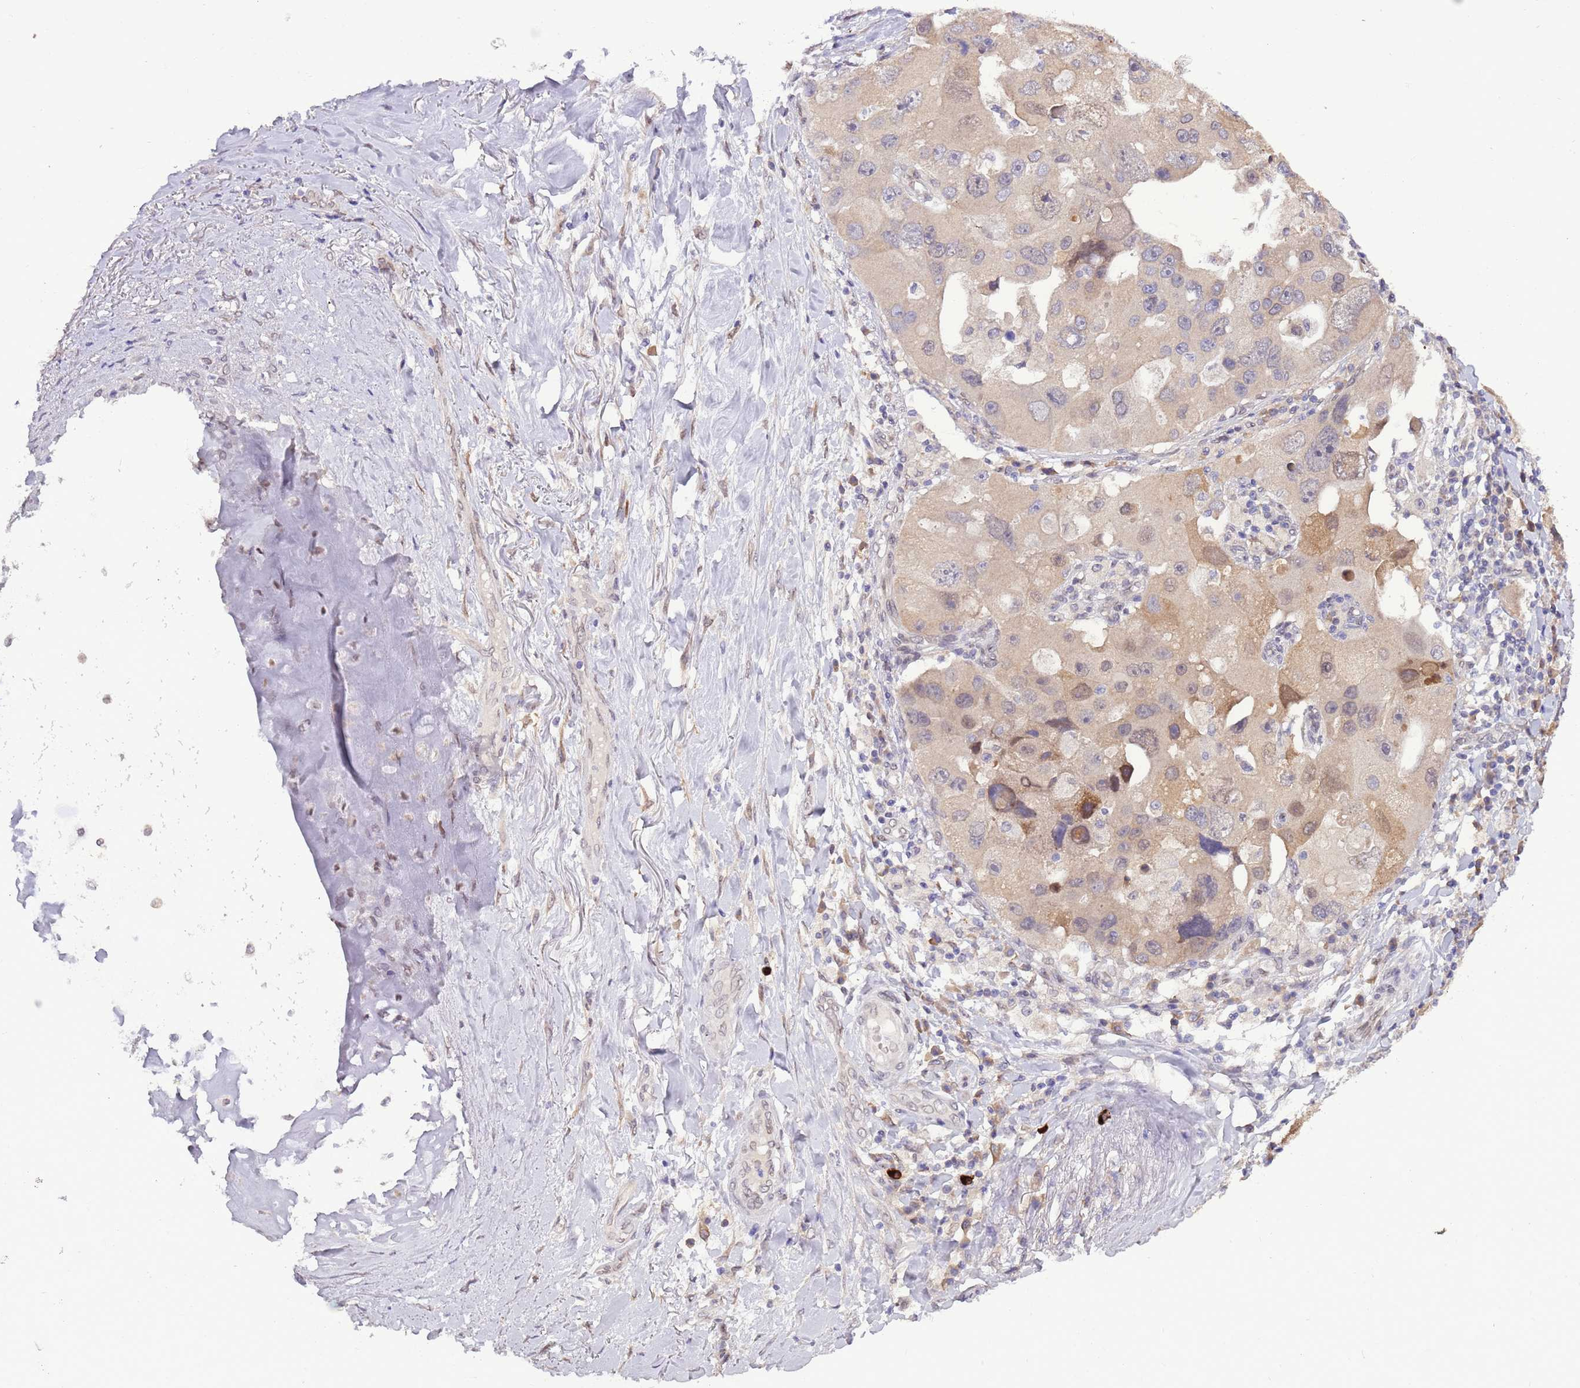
{"staining": {"intensity": "weak", "quantity": "<25%", "location": "cytoplasmic/membranous"}, "tissue": "lung cancer", "cell_type": "Tumor cells", "image_type": "cancer", "snomed": [{"axis": "morphology", "description": "Adenocarcinoma, NOS"}, {"axis": "topography", "description": "Lung"}], "caption": "IHC image of neoplastic tissue: human lung adenocarcinoma stained with DAB exhibits no significant protein staining in tumor cells.", "gene": "ZNF665", "patient": {"sex": "female", "age": 54}}